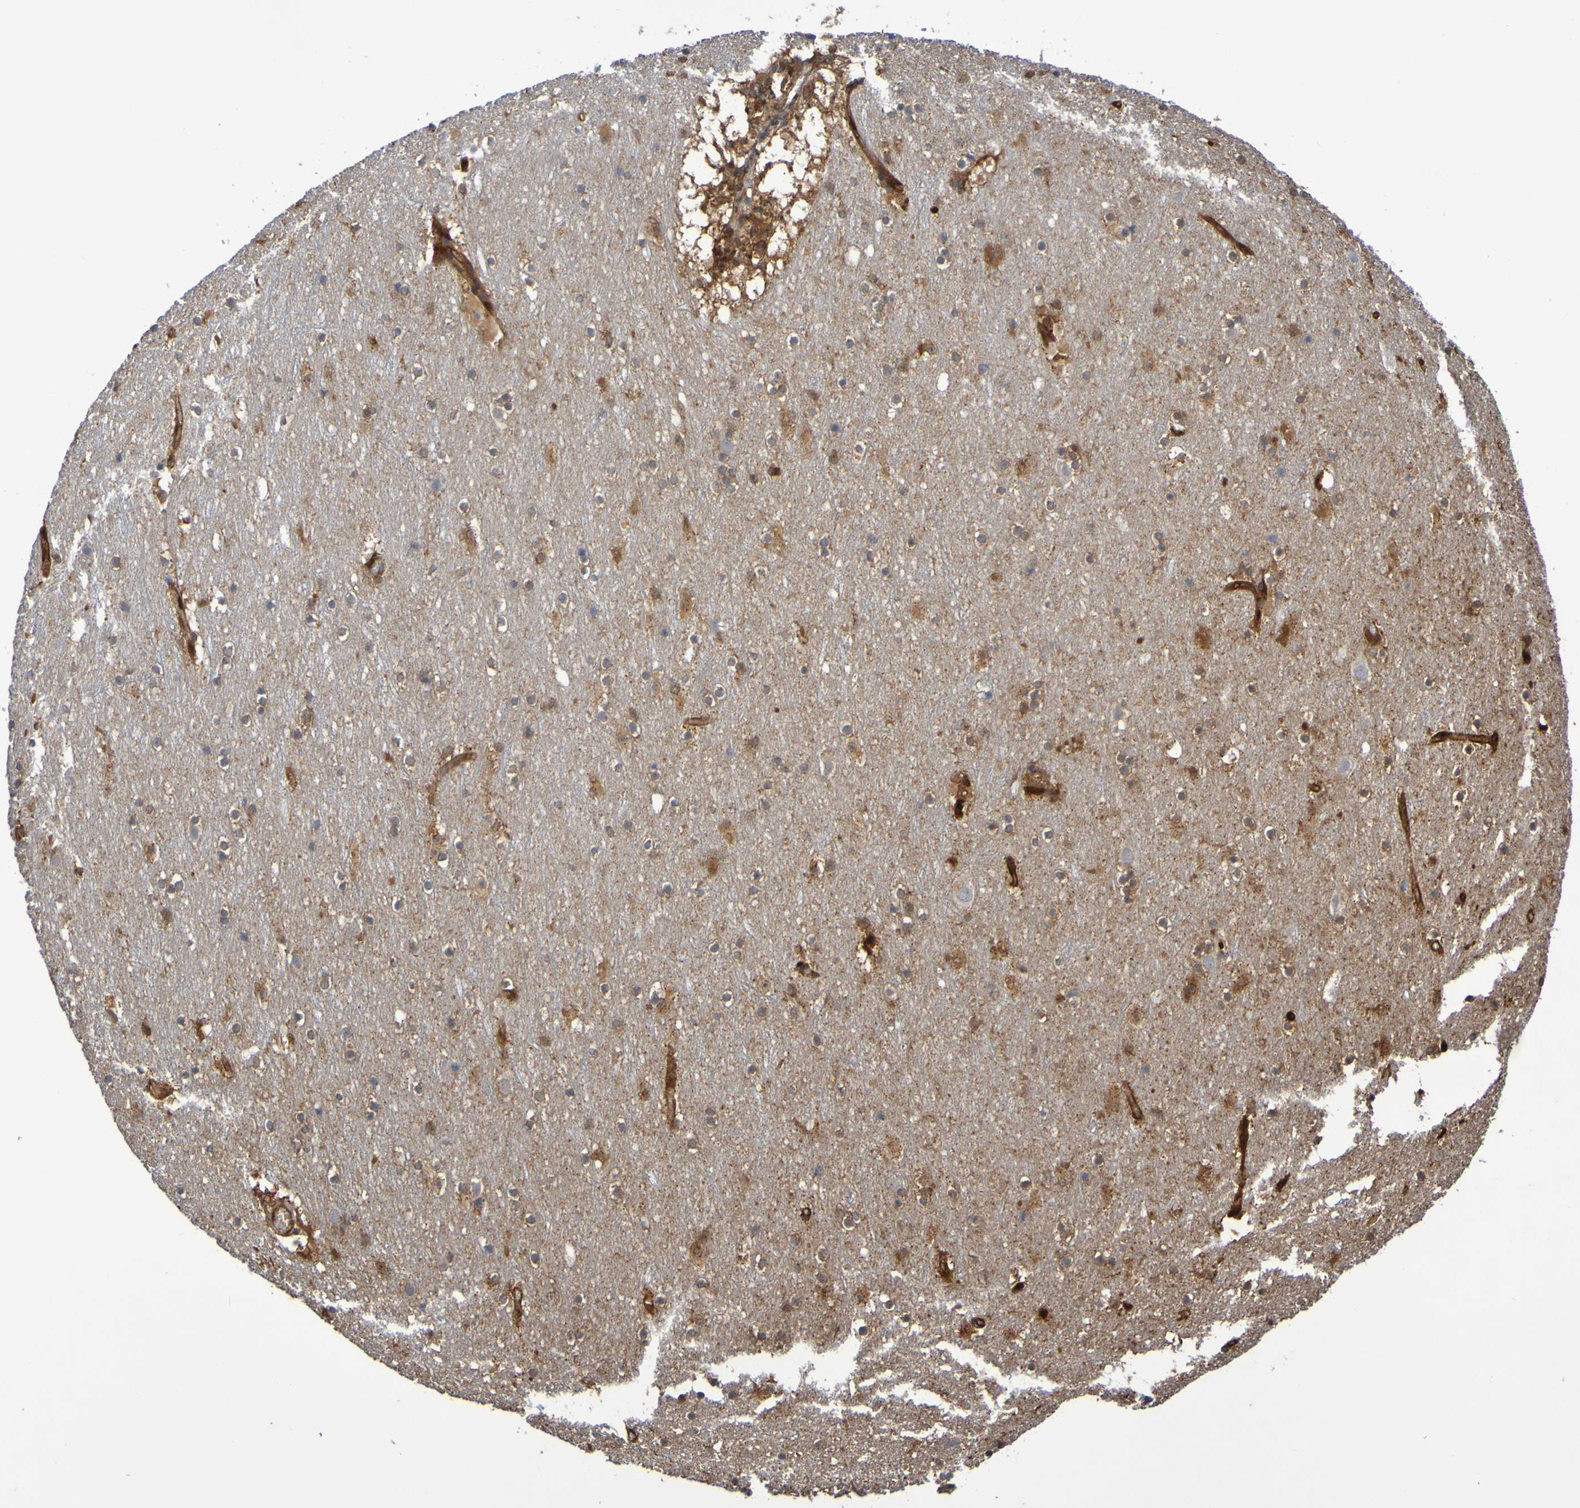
{"staining": {"intensity": "strong", "quantity": ">75%", "location": "cytoplasmic/membranous"}, "tissue": "cerebral cortex", "cell_type": "Endothelial cells", "image_type": "normal", "snomed": [{"axis": "morphology", "description": "Normal tissue, NOS"}, {"axis": "topography", "description": "Cerebral cortex"}], "caption": "A brown stain highlights strong cytoplasmic/membranous staining of a protein in endothelial cells of benign cerebral cortex. (DAB = brown stain, brightfield microscopy at high magnification).", "gene": "SERPINB6", "patient": {"sex": "male", "age": 45}}